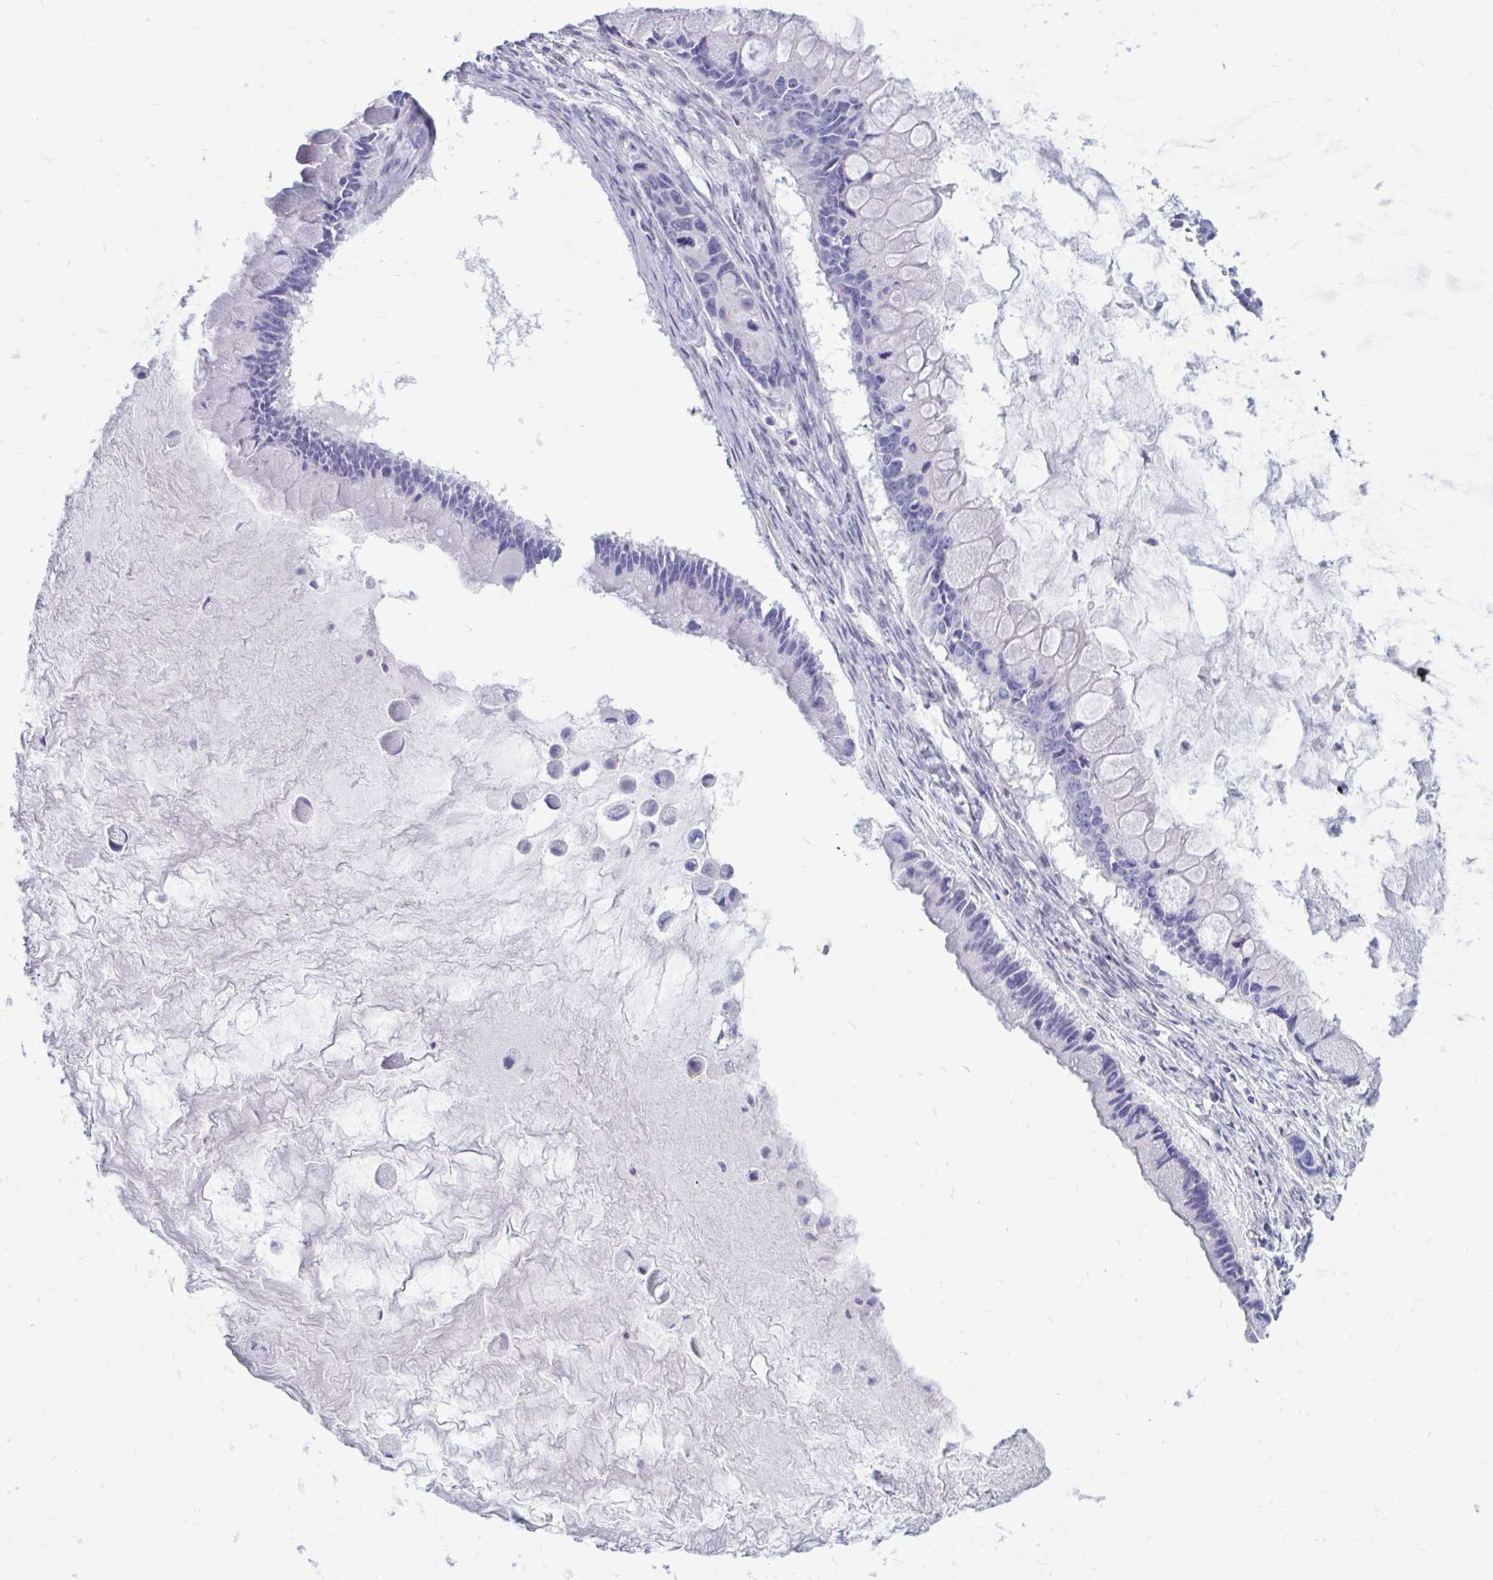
{"staining": {"intensity": "negative", "quantity": "none", "location": "none"}, "tissue": "ovarian cancer", "cell_type": "Tumor cells", "image_type": "cancer", "snomed": [{"axis": "morphology", "description": "Cystadenocarcinoma, mucinous, NOS"}, {"axis": "topography", "description": "Ovary"}], "caption": "Ovarian cancer (mucinous cystadenocarcinoma) was stained to show a protein in brown. There is no significant expression in tumor cells.", "gene": "IGSF5", "patient": {"sex": "female", "age": 63}}